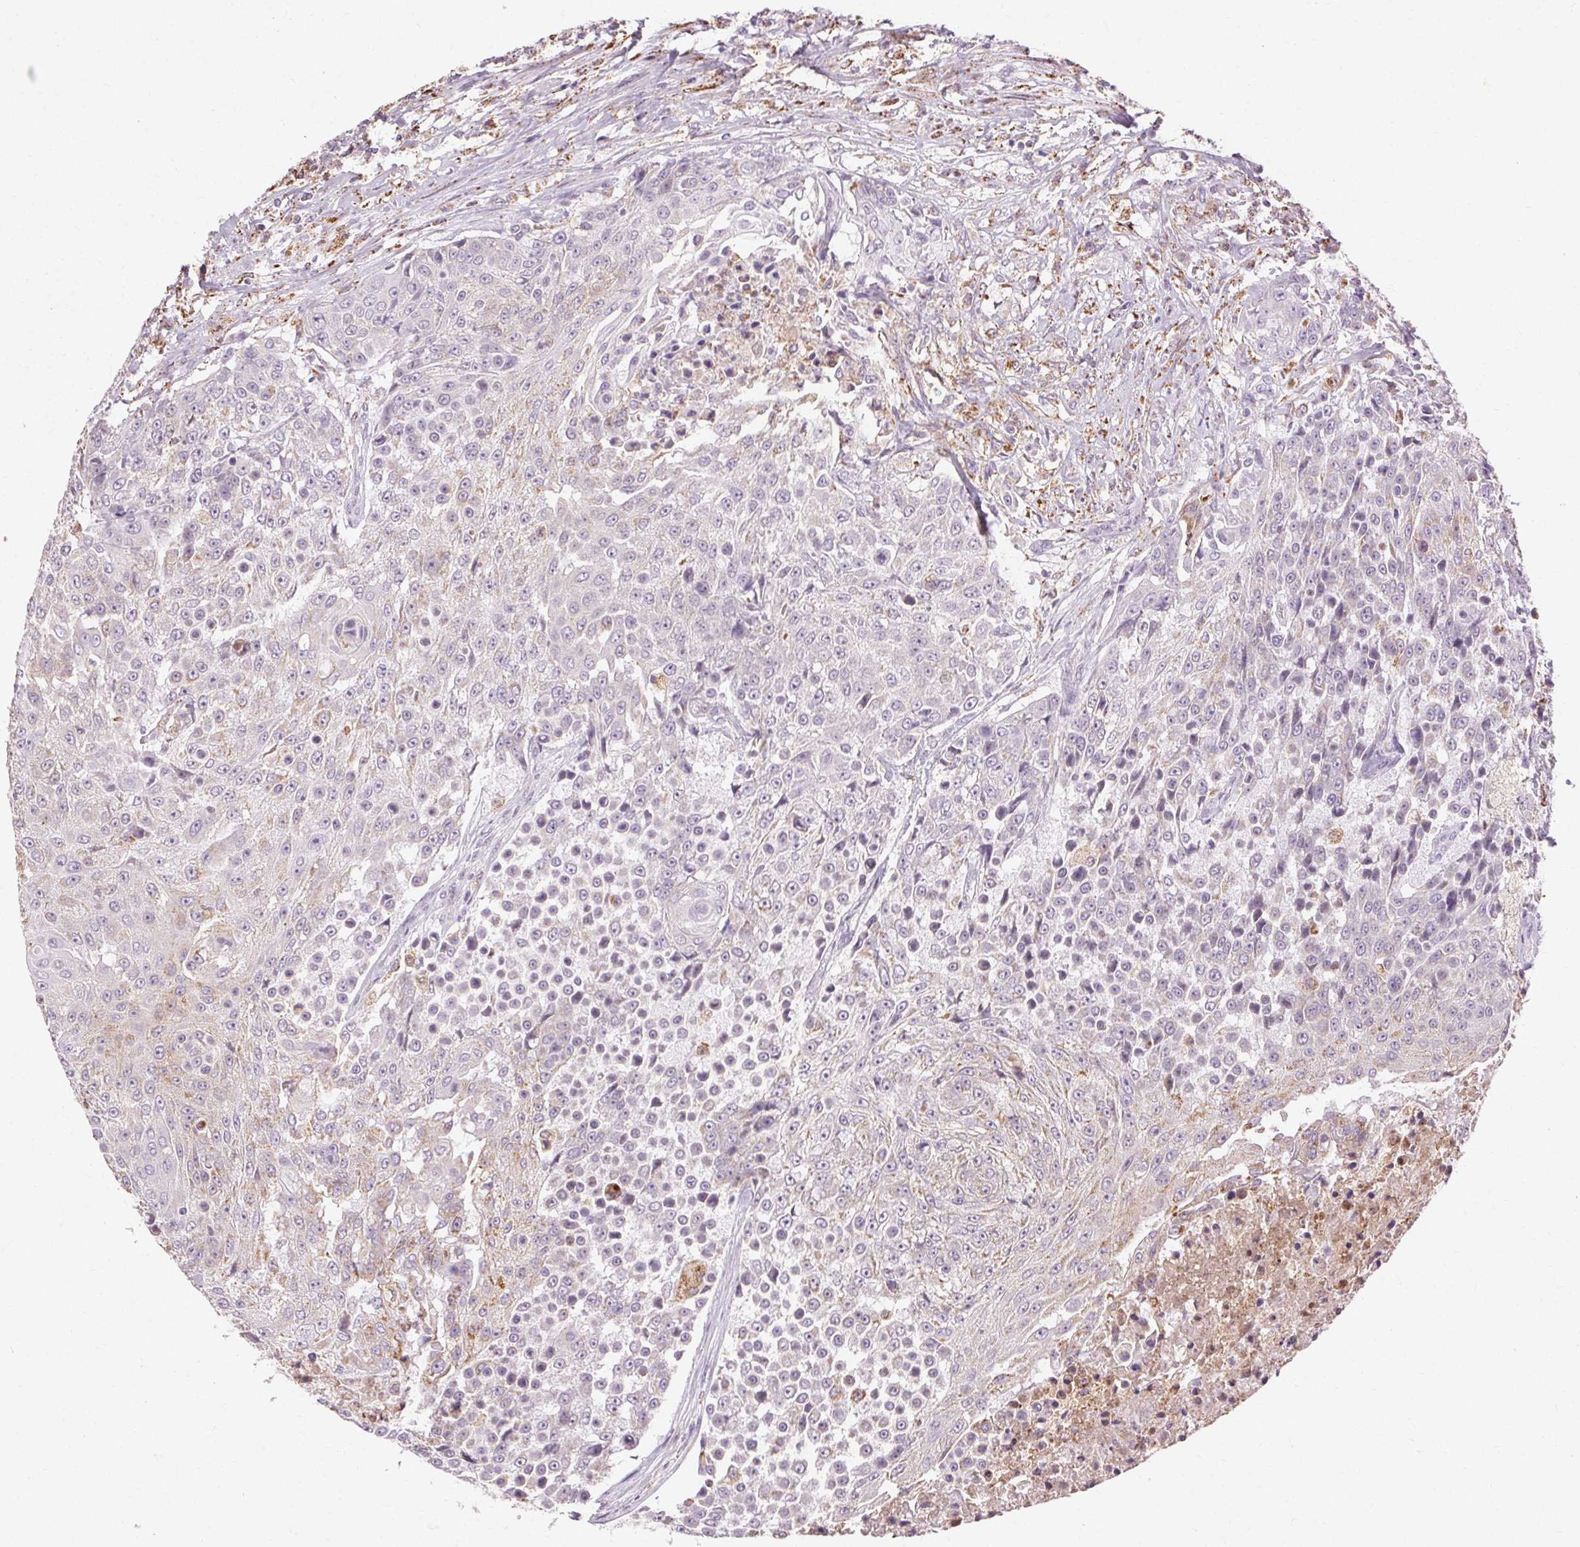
{"staining": {"intensity": "negative", "quantity": "none", "location": "none"}, "tissue": "urothelial cancer", "cell_type": "Tumor cells", "image_type": "cancer", "snomed": [{"axis": "morphology", "description": "Urothelial carcinoma, High grade"}, {"axis": "topography", "description": "Urinary bladder"}], "caption": "High-grade urothelial carcinoma was stained to show a protein in brown. There is no significant expression in tumor cells.", "gene": "REP15", "patient": {"sex": "female", "age": 63}}